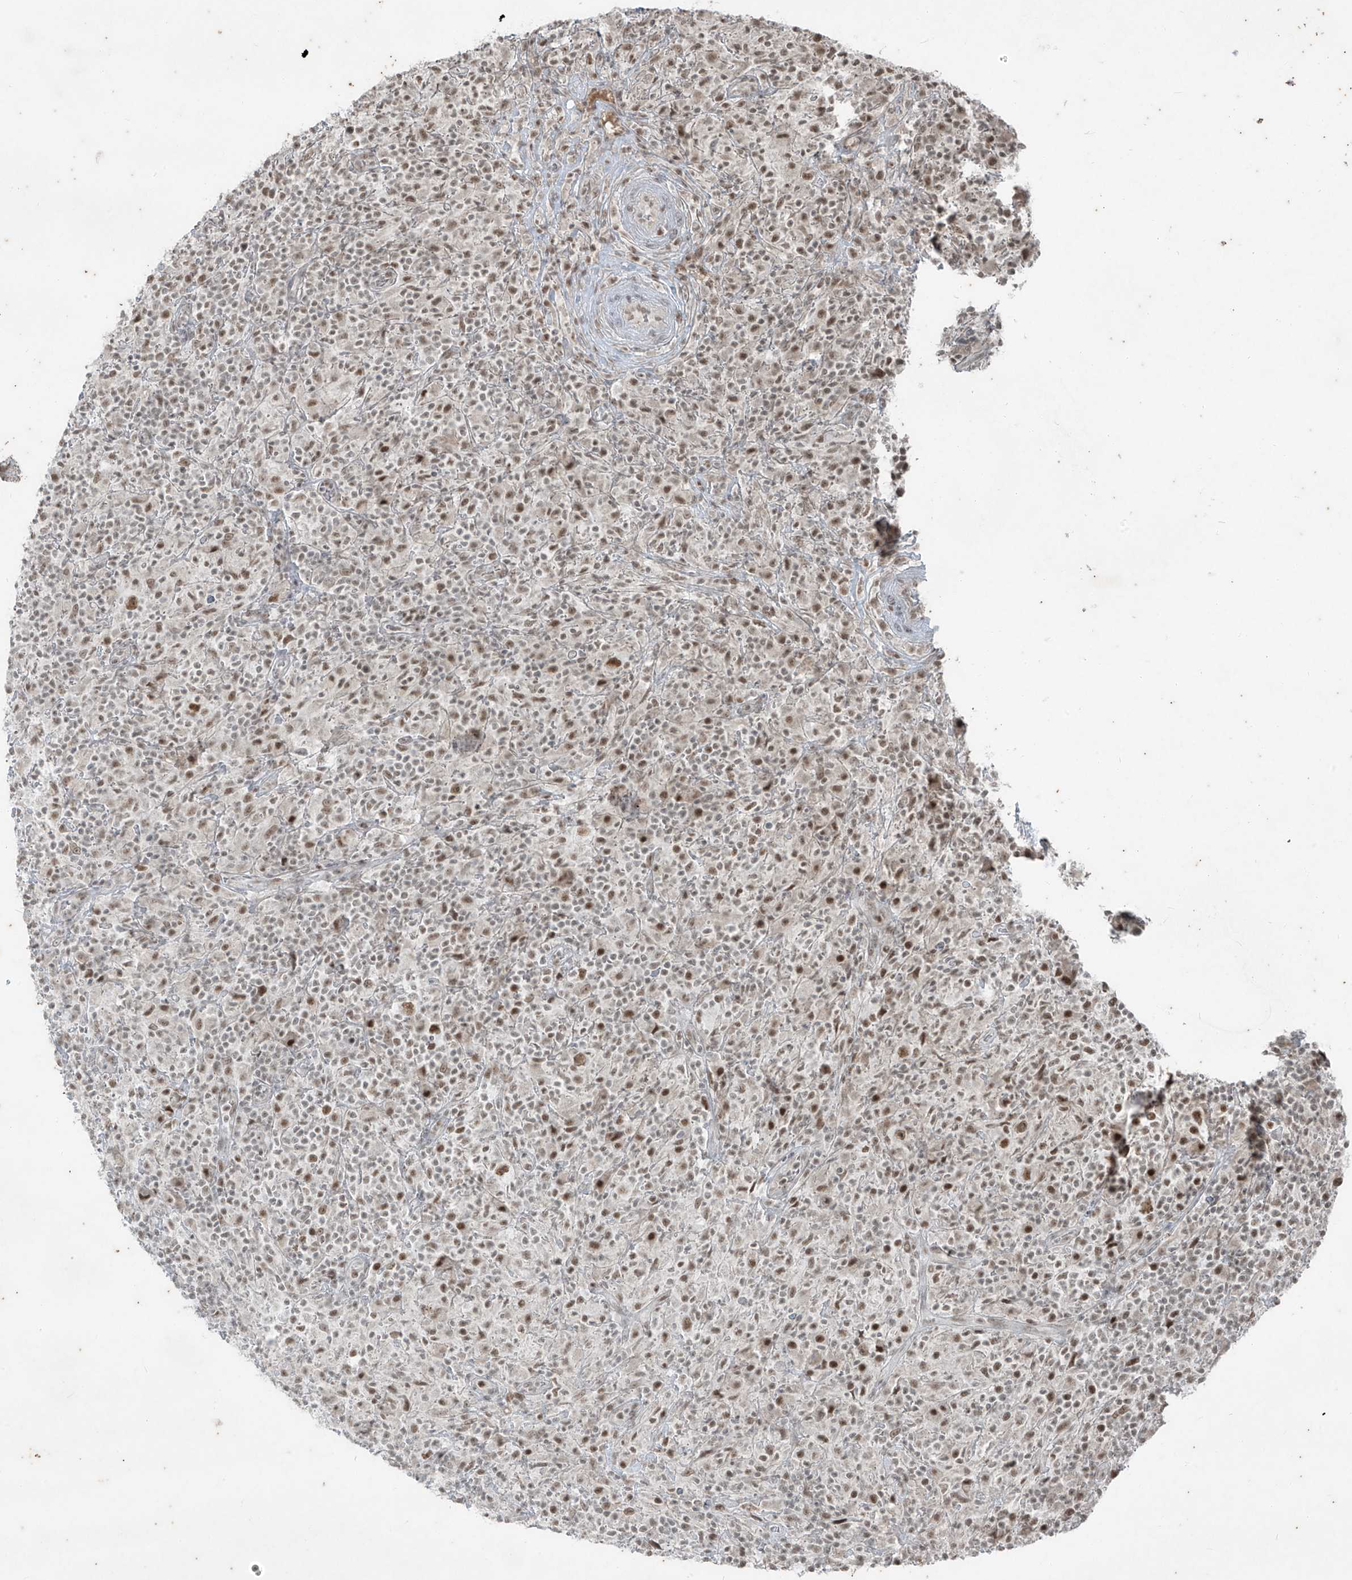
{"staining": {"intensity": "moderate", "quantity": ">75%", "location": "nuclear"}, "tissue": "lymphoma", "cell_type": "Tumor cells", "image_type": "cancer", "snomed": [{"axis": "morphology", "description": "Hodgkin's disease, NOS"}, {"axis": "topography", "description": "Lymph node"}], "caption": "Immunohistochemical staining of human Hodgkin's disease reveals moderate nuclear protein positivity in approximately >75% of tumor cells.", "gene": "ZNF354B", "patient": {"sex": "male", "age": 70}}